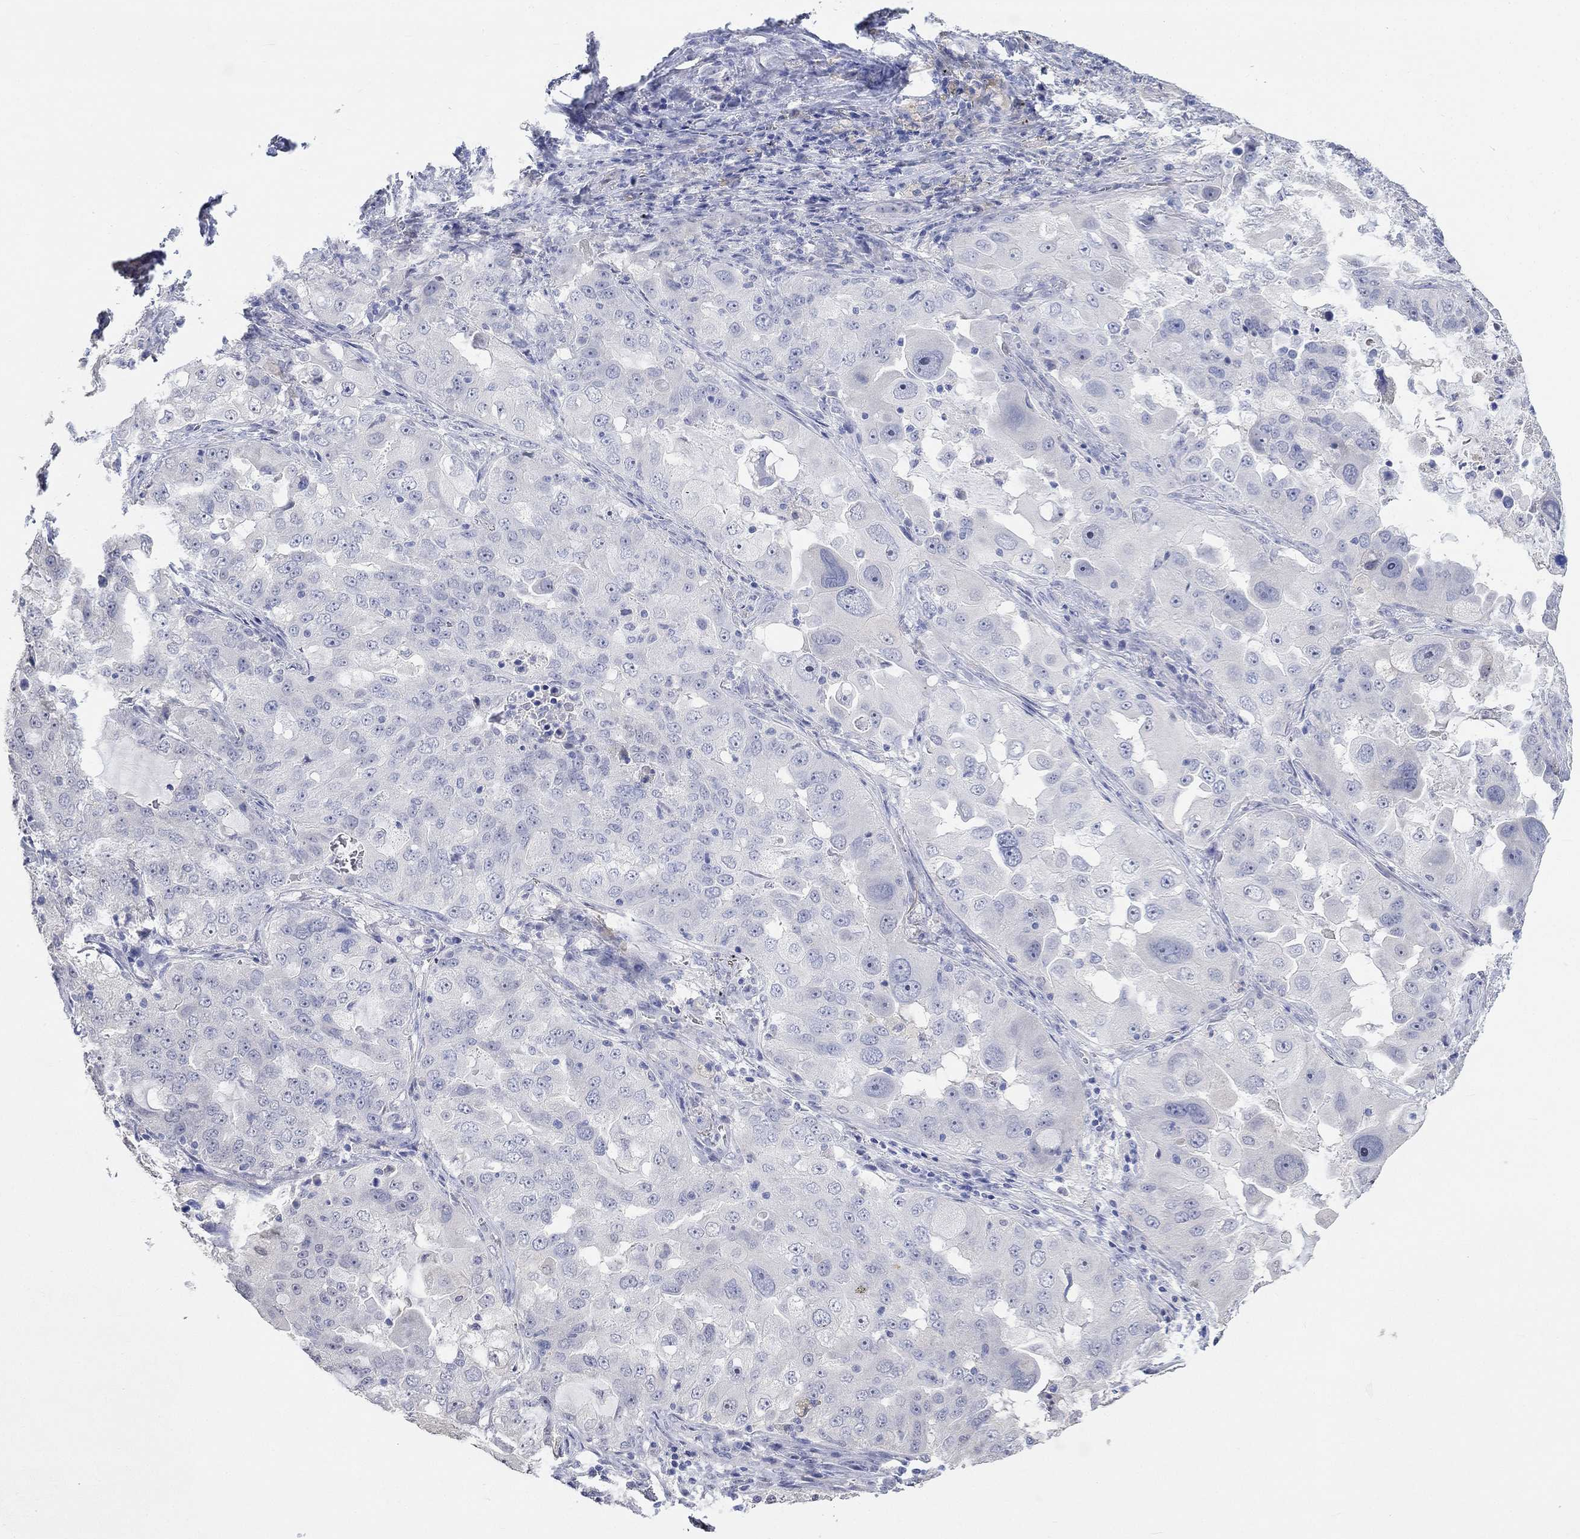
{"staining": {"intensity": "negative", "quantity": "none", "location": "none"}, "tissue": "lung cancer", "cell_type": "Tumor cells", "image_type": "cancer", "snomed": [{"axis": "morphology", "description": "Adenocarcinoma, NOS"}, {"axis": "topography", "description": "Lung"}], "caption": "A high-resolution histopathology image shows immunohistochemistry (IHC) staining of lung adenocarcinoma, which displays no significant staining in tumor cells. (DAB immunohistochemistry visualized using brightfield microscopy, high magnification).", "gene": "PNMA5", "patient": {"sex": "female", "age": 61}}